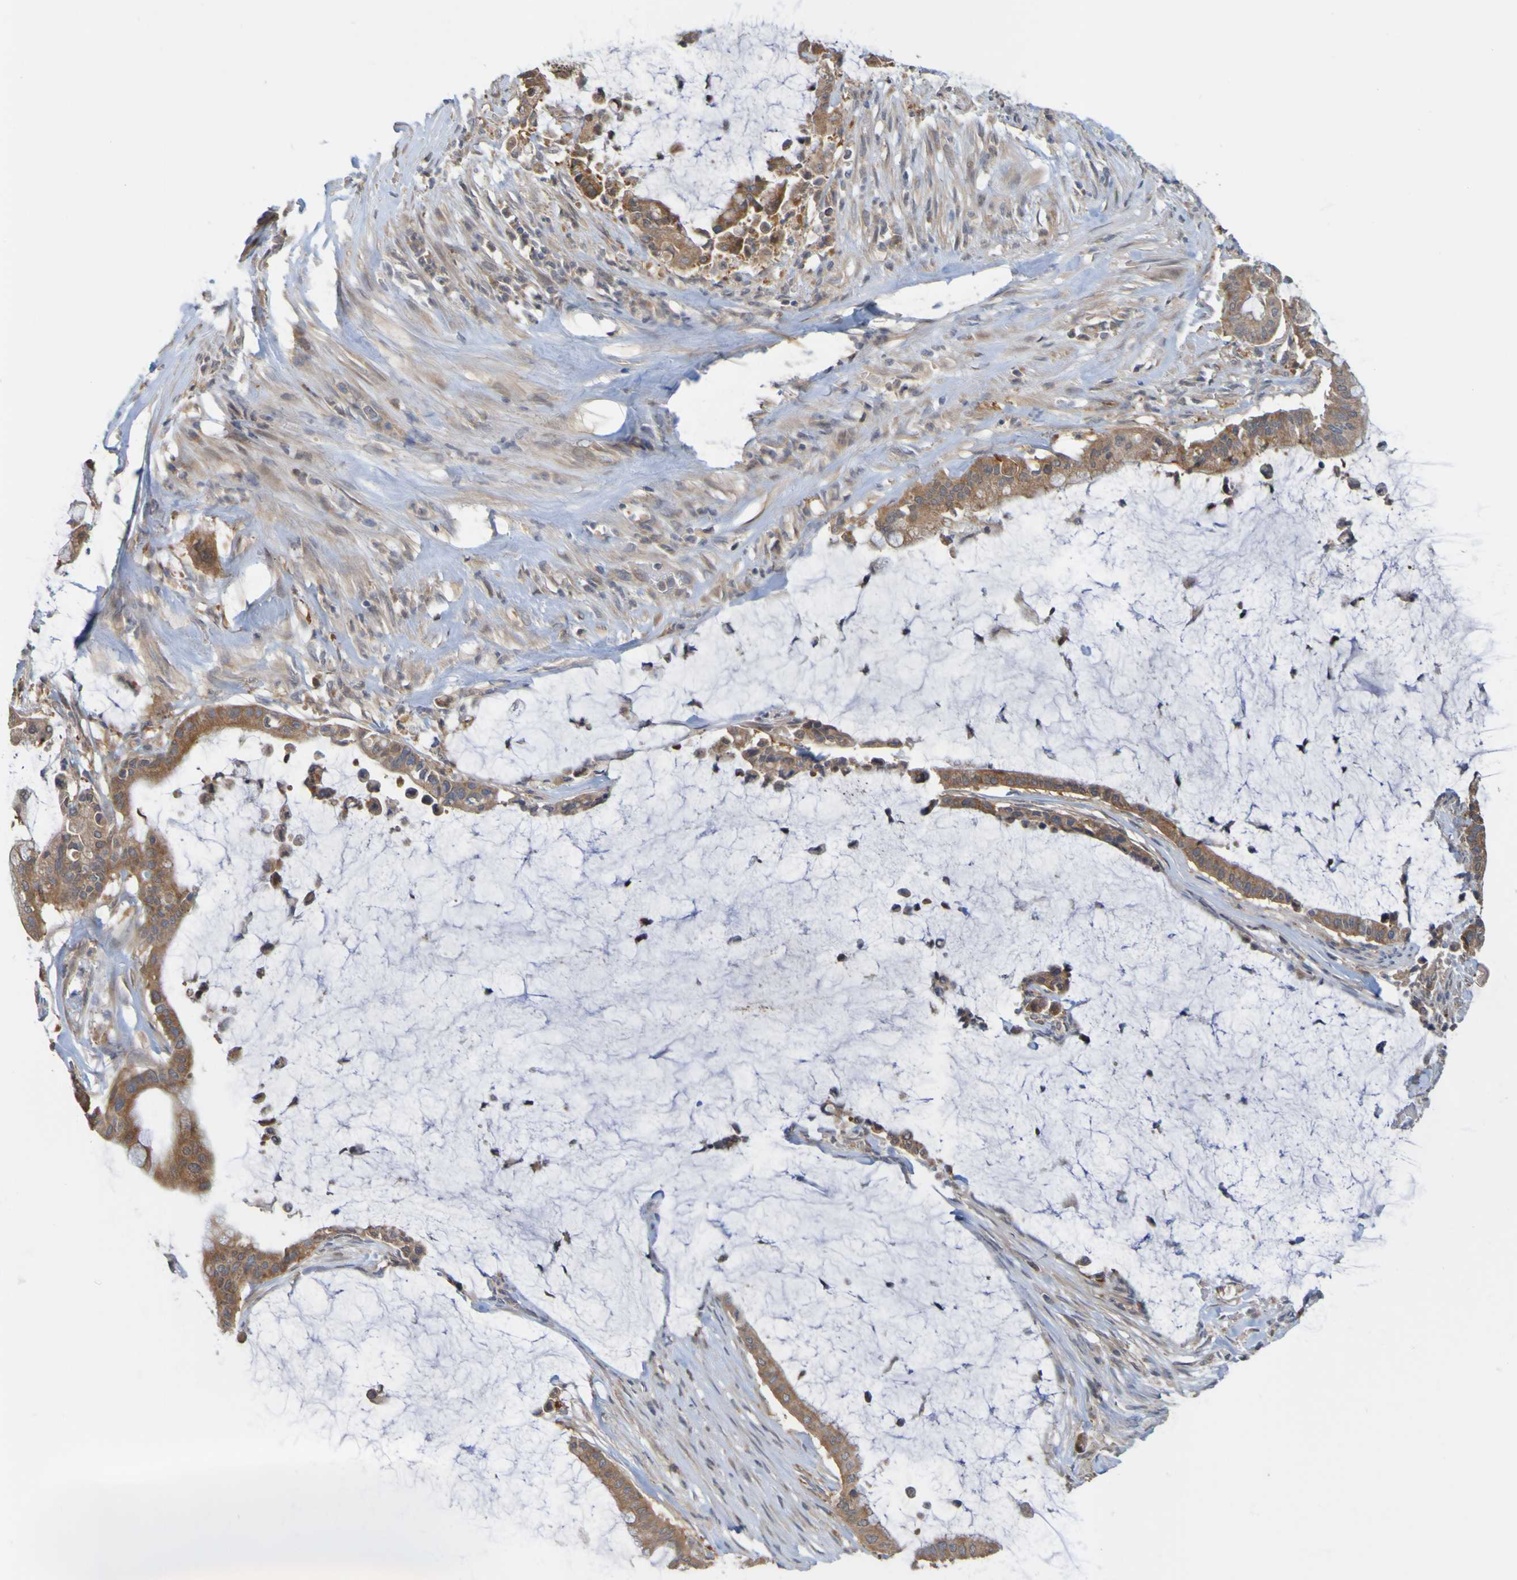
{"staining": {"intensity": "strong", "quantity": ">75%", "location": "cytoplasmic/membranous"}, "tissue": "pancreatic cancer", "cell_type": "Tumor cells", "image_type": "cancer", "snomed": [{"axis": "morphology", "description": "Adenocarcinoma, NOS"}, {"axis": "topography", "description": "Pancreas"}], "caption": "Protein staining of pancreatic adenocarcinoma tissue demonstrates strong cytoplasmic/membranous positivity in about >75% of tumor cells.", "gene": "NAV2", "patient": {"sex": "male", "age": 41}}